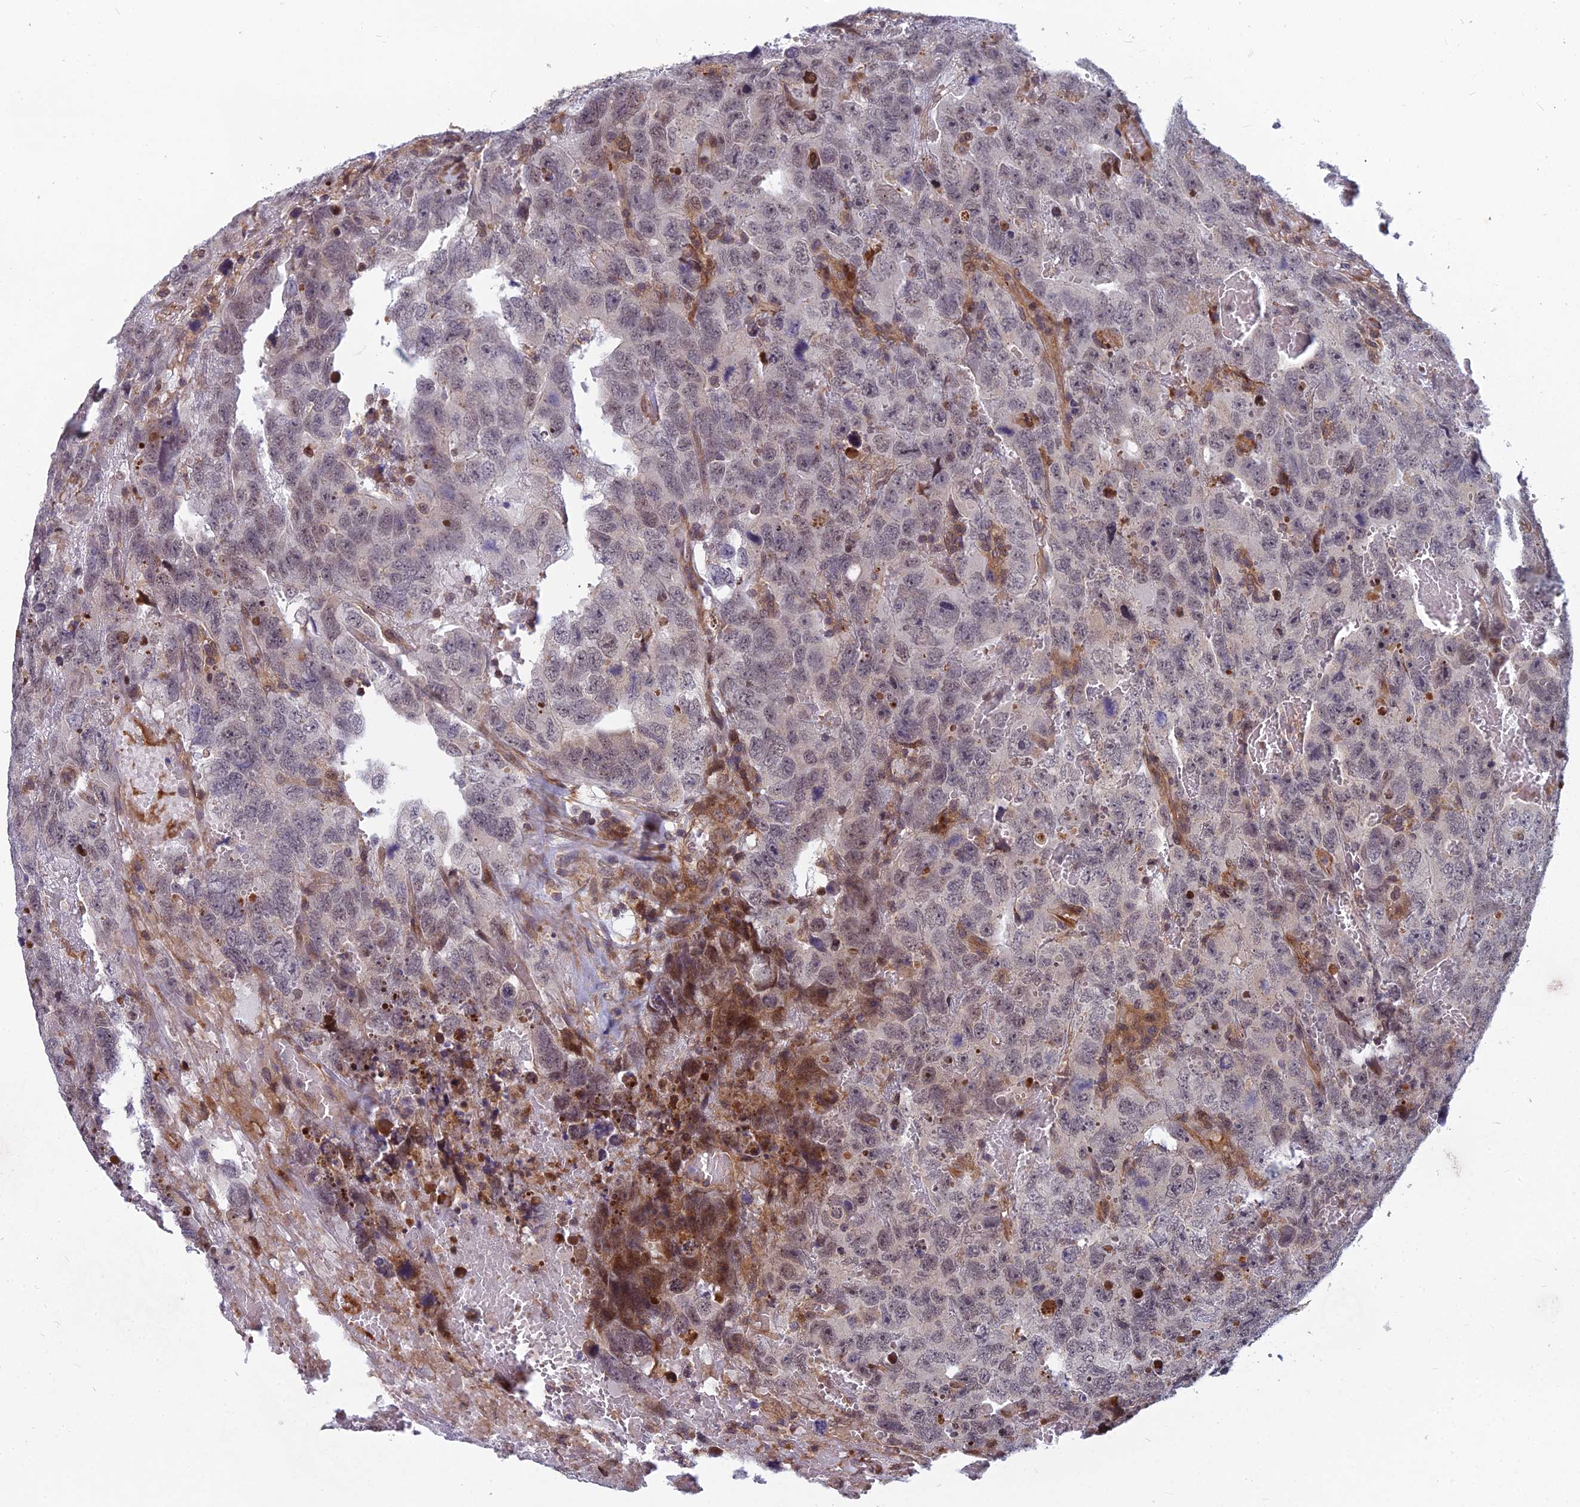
{"staining": {"intensity": "weak", "quantity": "25%-75%", "location": "nuclear"}, "tissue": "testis cancer", "cell_type": "Tumor cells", "image_type": "cancer", "snomed": [{"axis": "morphology", "description": "Carcinoma, Embryonal, NOS"}, {"axis": "topography", "description": "Testis"}], "caption": "The image shows a brown stain indicating the presence of a protein in the nuclear of tumor cells in embryonal carcinoma (testis).", "gene": "COMMD2", "patient": {"sex": "male", "age": 45}}